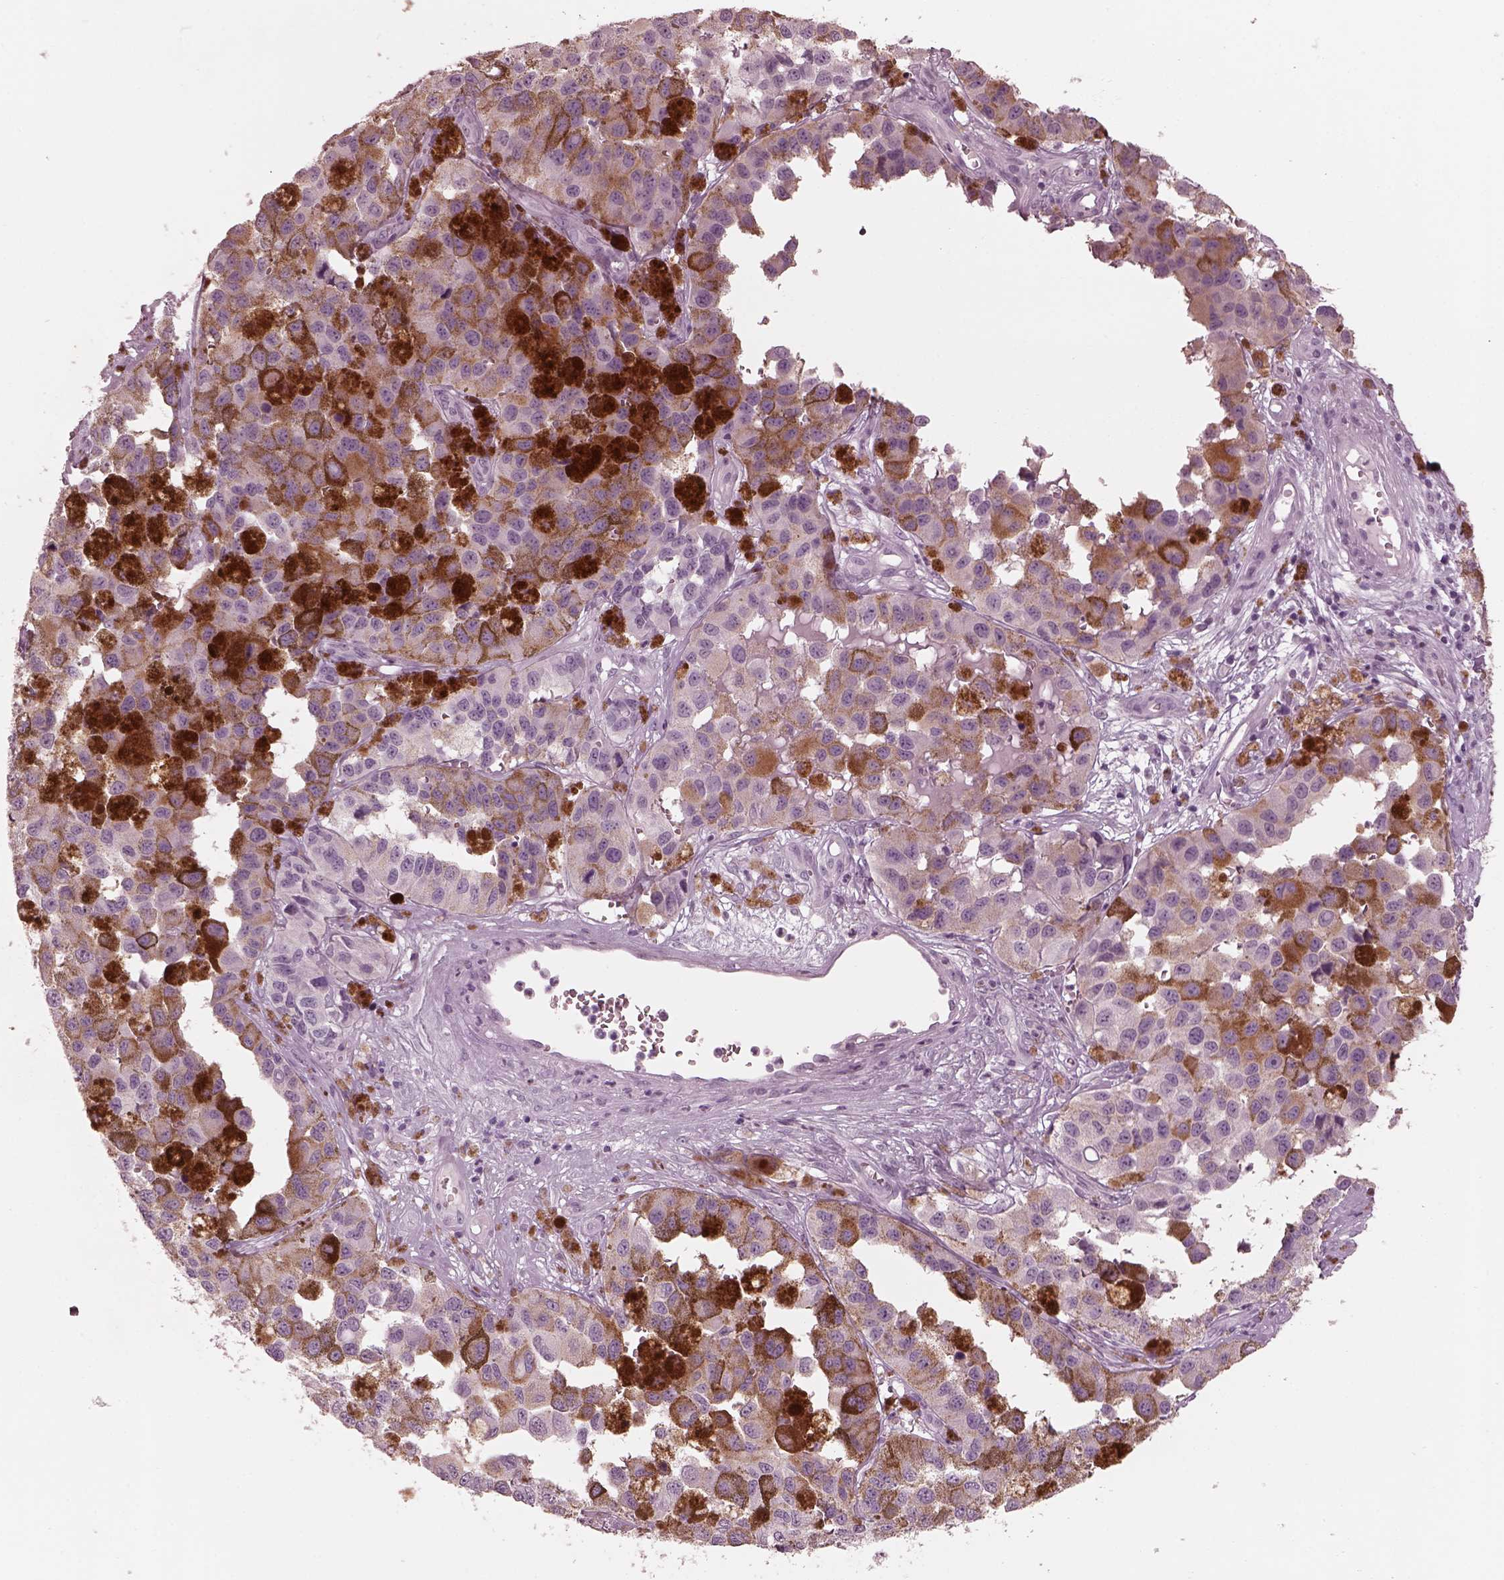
{"staining": {"intensity": "moderate", "quantity": "<25%", "location": "cytoplasmic/membranous"}, "tissue": "melanoma", "cell_type": "Tumor cells", "image_type": "cancer", "snomed": [{"axis": "morphology", "description": "Malignant melanoma, NOS"}, {"axis": "topography", "description": "Skin"}], "caption": "Melanoma stained with immunohistochemistry (IHC) reveals moderate cytoplasmic/membranous staining in about <25% of tumor cells.", "gene": "FABP9", "patient": {"sex": "female", "age": 58}}